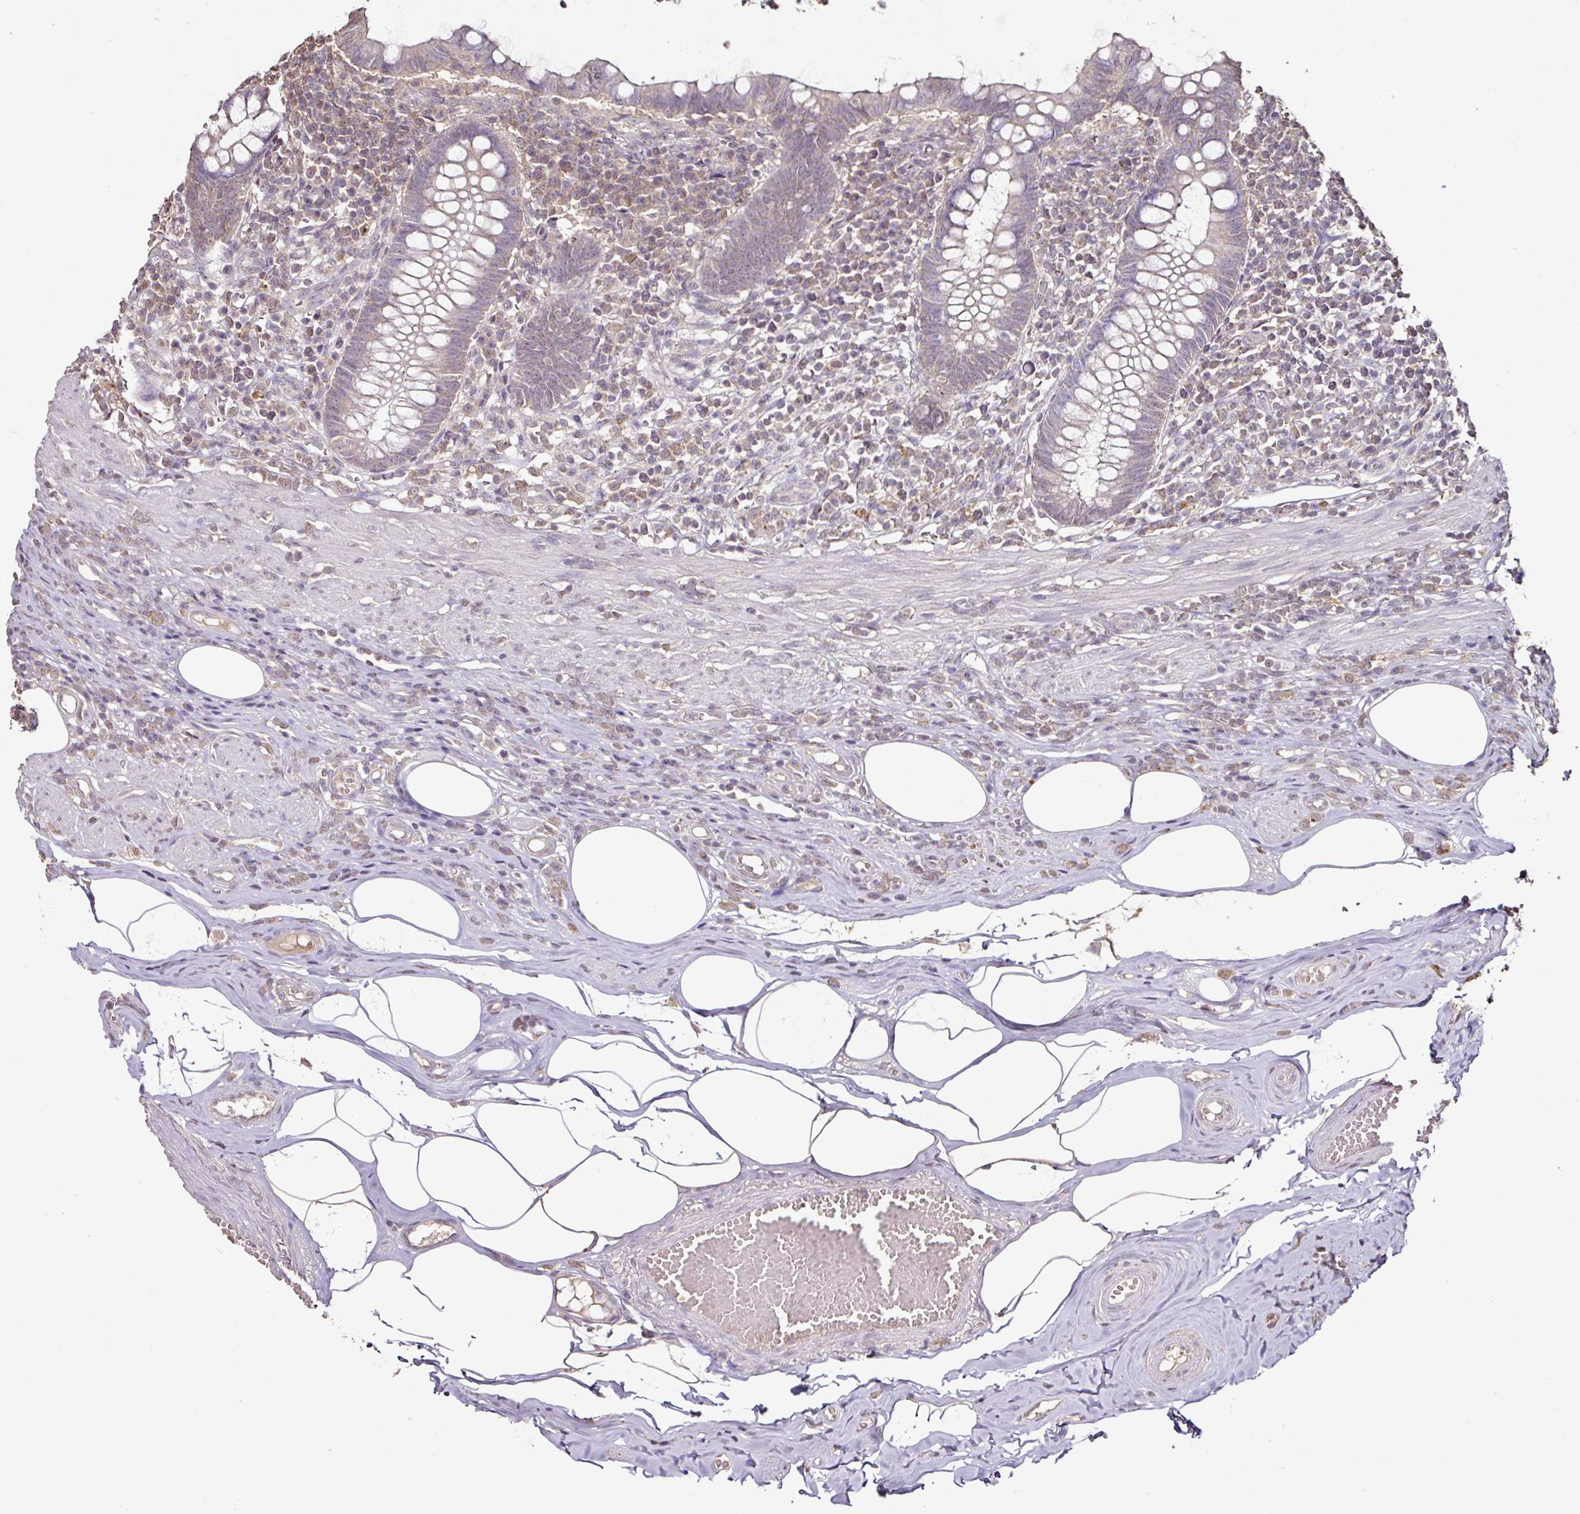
{"staining": {"intensity": "weak", "quantity": "<25%", "location": "cytoplasmic/membranous"}, "tissue": "appendix", "cell_type": "Glandular cells", "image_type": "normal", "snomed": [{"axis": "morphology", "description": "Normal tissue, NOS"}, {"axis": "topography", "description": "Appendix"}], "caption": "Immunohistochemical staining of benign appendix reveals no significant expression in glandular cells.", "gene": "RPL38", "patient": {"sex": "female", "age": 56}}